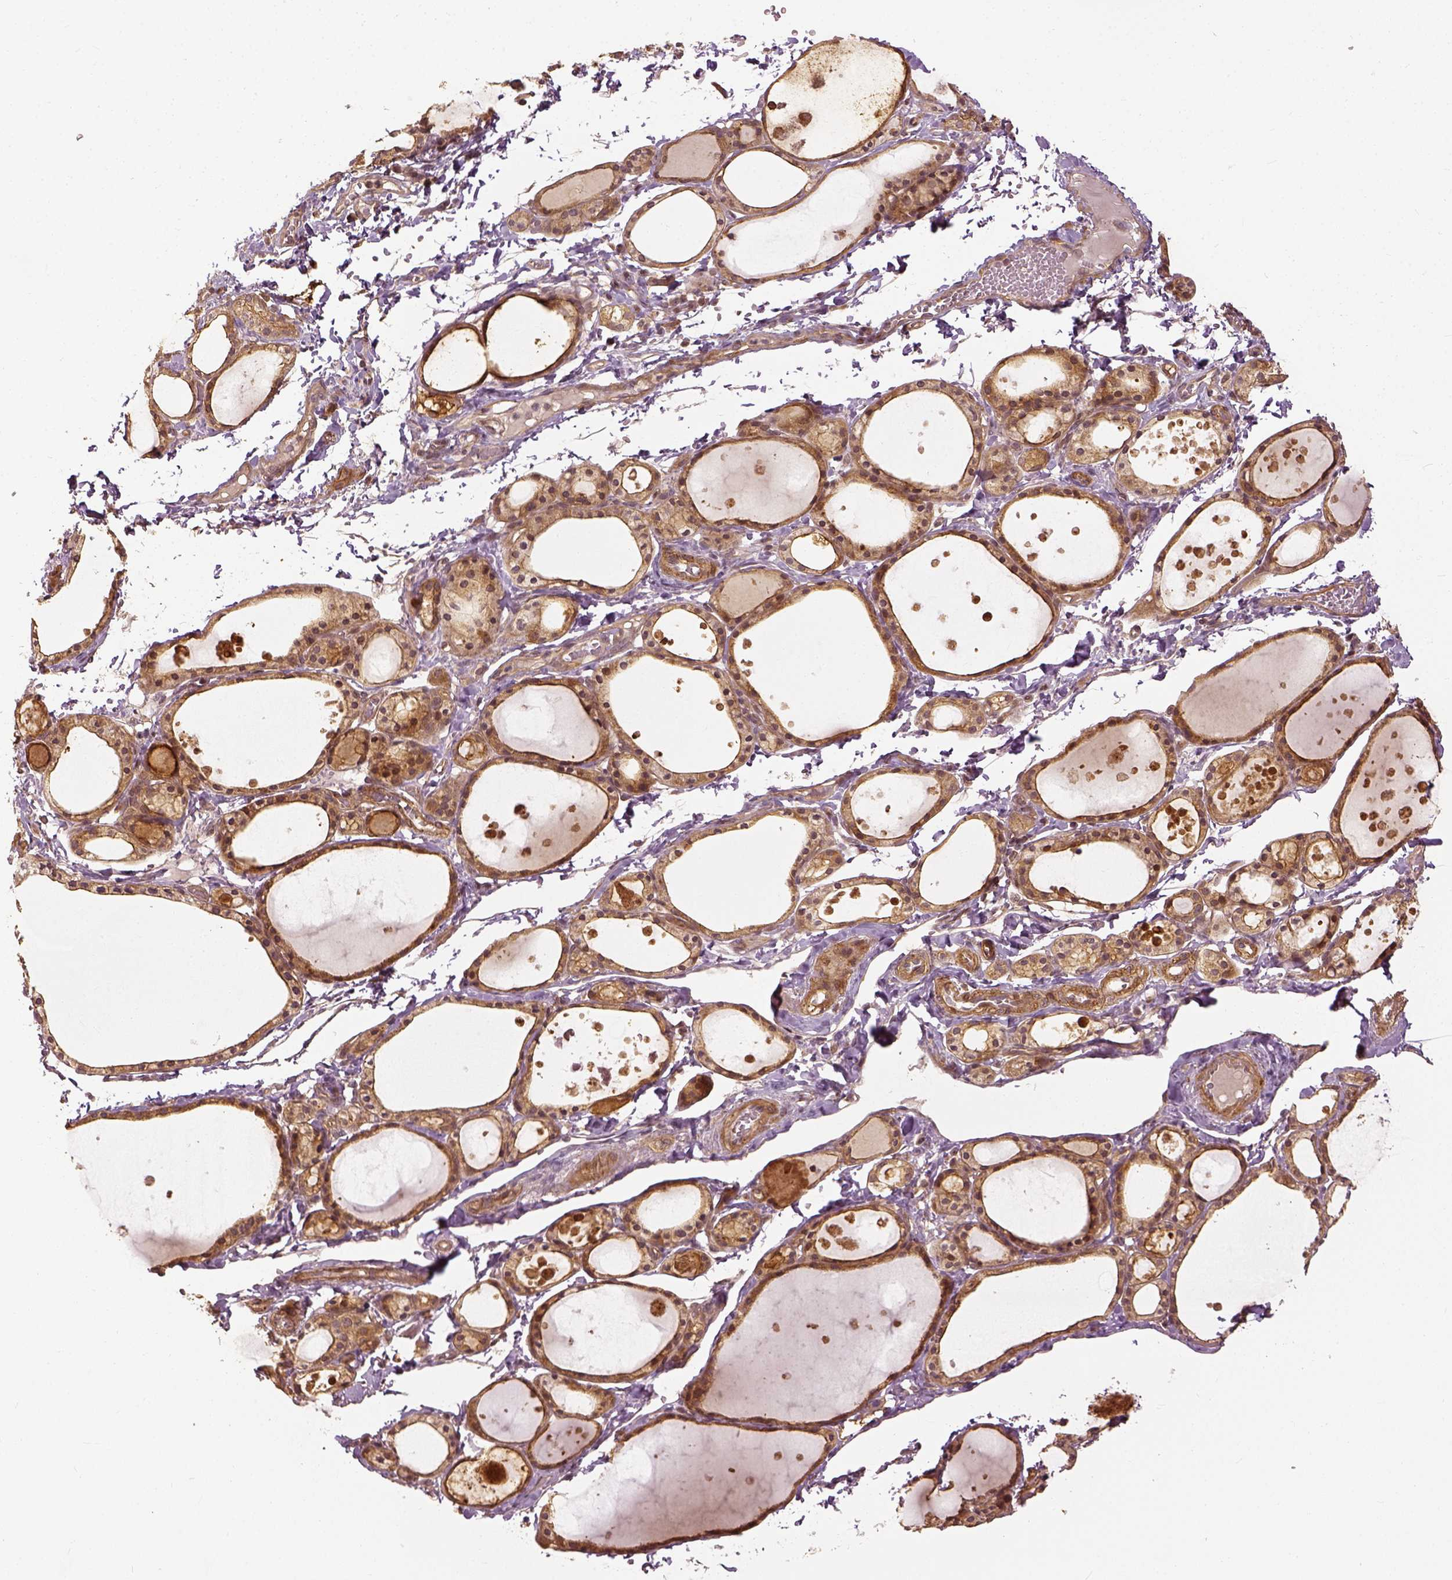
{"staining": {"intensity": "moderate", "quantity": ">75%", "location": "cytoplasmic/membranous"}, "tissue": "thyroid gland", "cell_type": "Glandular cells", "image_type": "normal", "snomed": [{"axis": "morphology", "description": "Normal tissue, NOS"}, {"axis": "topography", "description": "Thyroid gland"}], "caption": "DAB (3,3'-diaminobenzidine) immunohistochemical staining of normal thyroid gland shows moderate cytoplasmic/membranous protein staining in about >75% of glandular cells.", "gene": "VEGFA", "patient": {"sex": "male", "age": 68}}